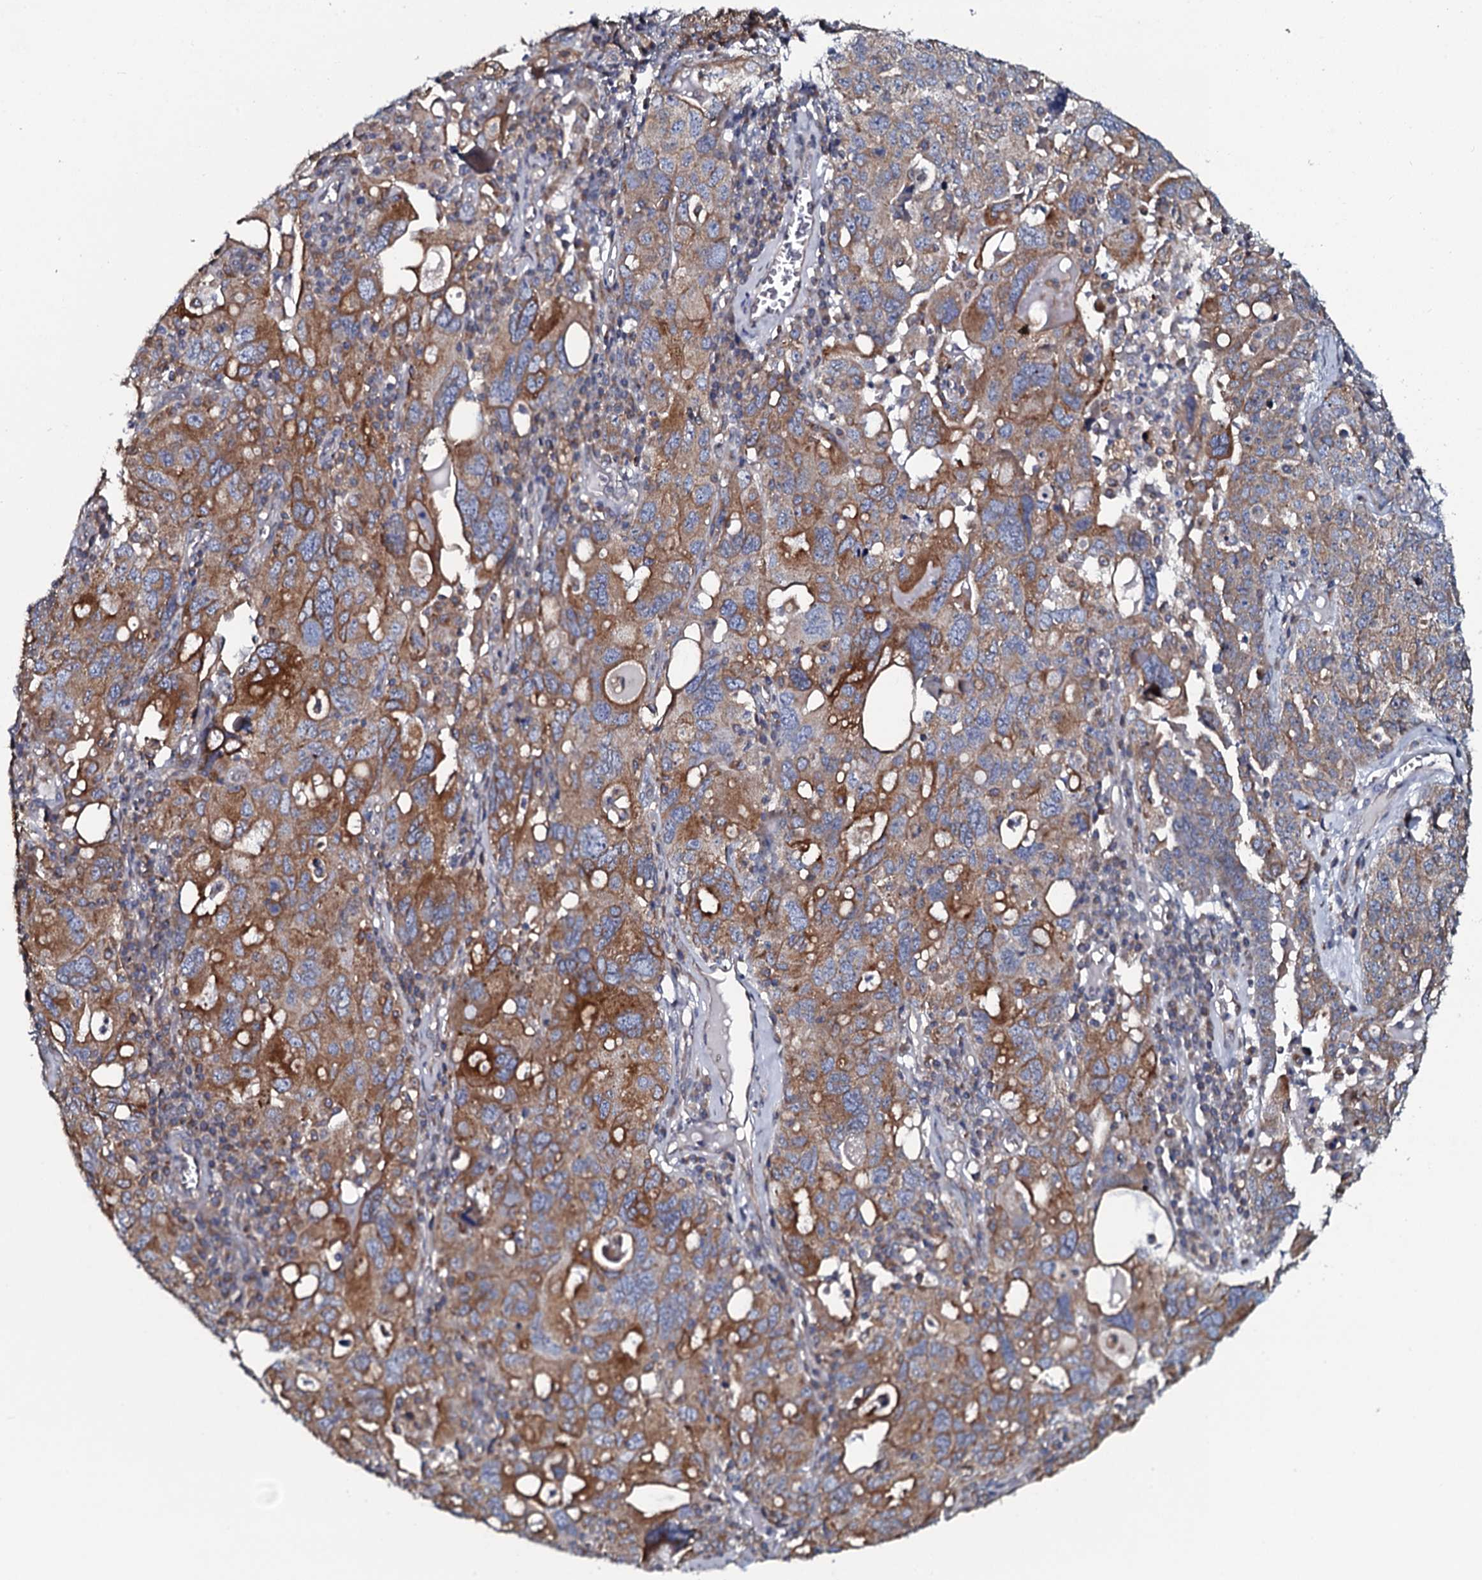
{"staining": {"intensity": "moderate", "quantity": ">75%", "location": "cytoplasmic/membranous"}, "tissue": "ovarian cancer", "cell_type": "Tumor cells", "image_type": "cancer", "snomed": [{"axis": "morphology", "description": "Carcinoma, endometroid"}, {"axis": "topography", "description": "Ovary"}], "caption": "IHC of ovarian cancer (endometroid carcinoma) exhibits medium levels of moderate cytoplasmic/membranous staining in about >75% of tumor cells.", "gene": "TMEM151A", "patient": {"sex": "female", "age": 62}}